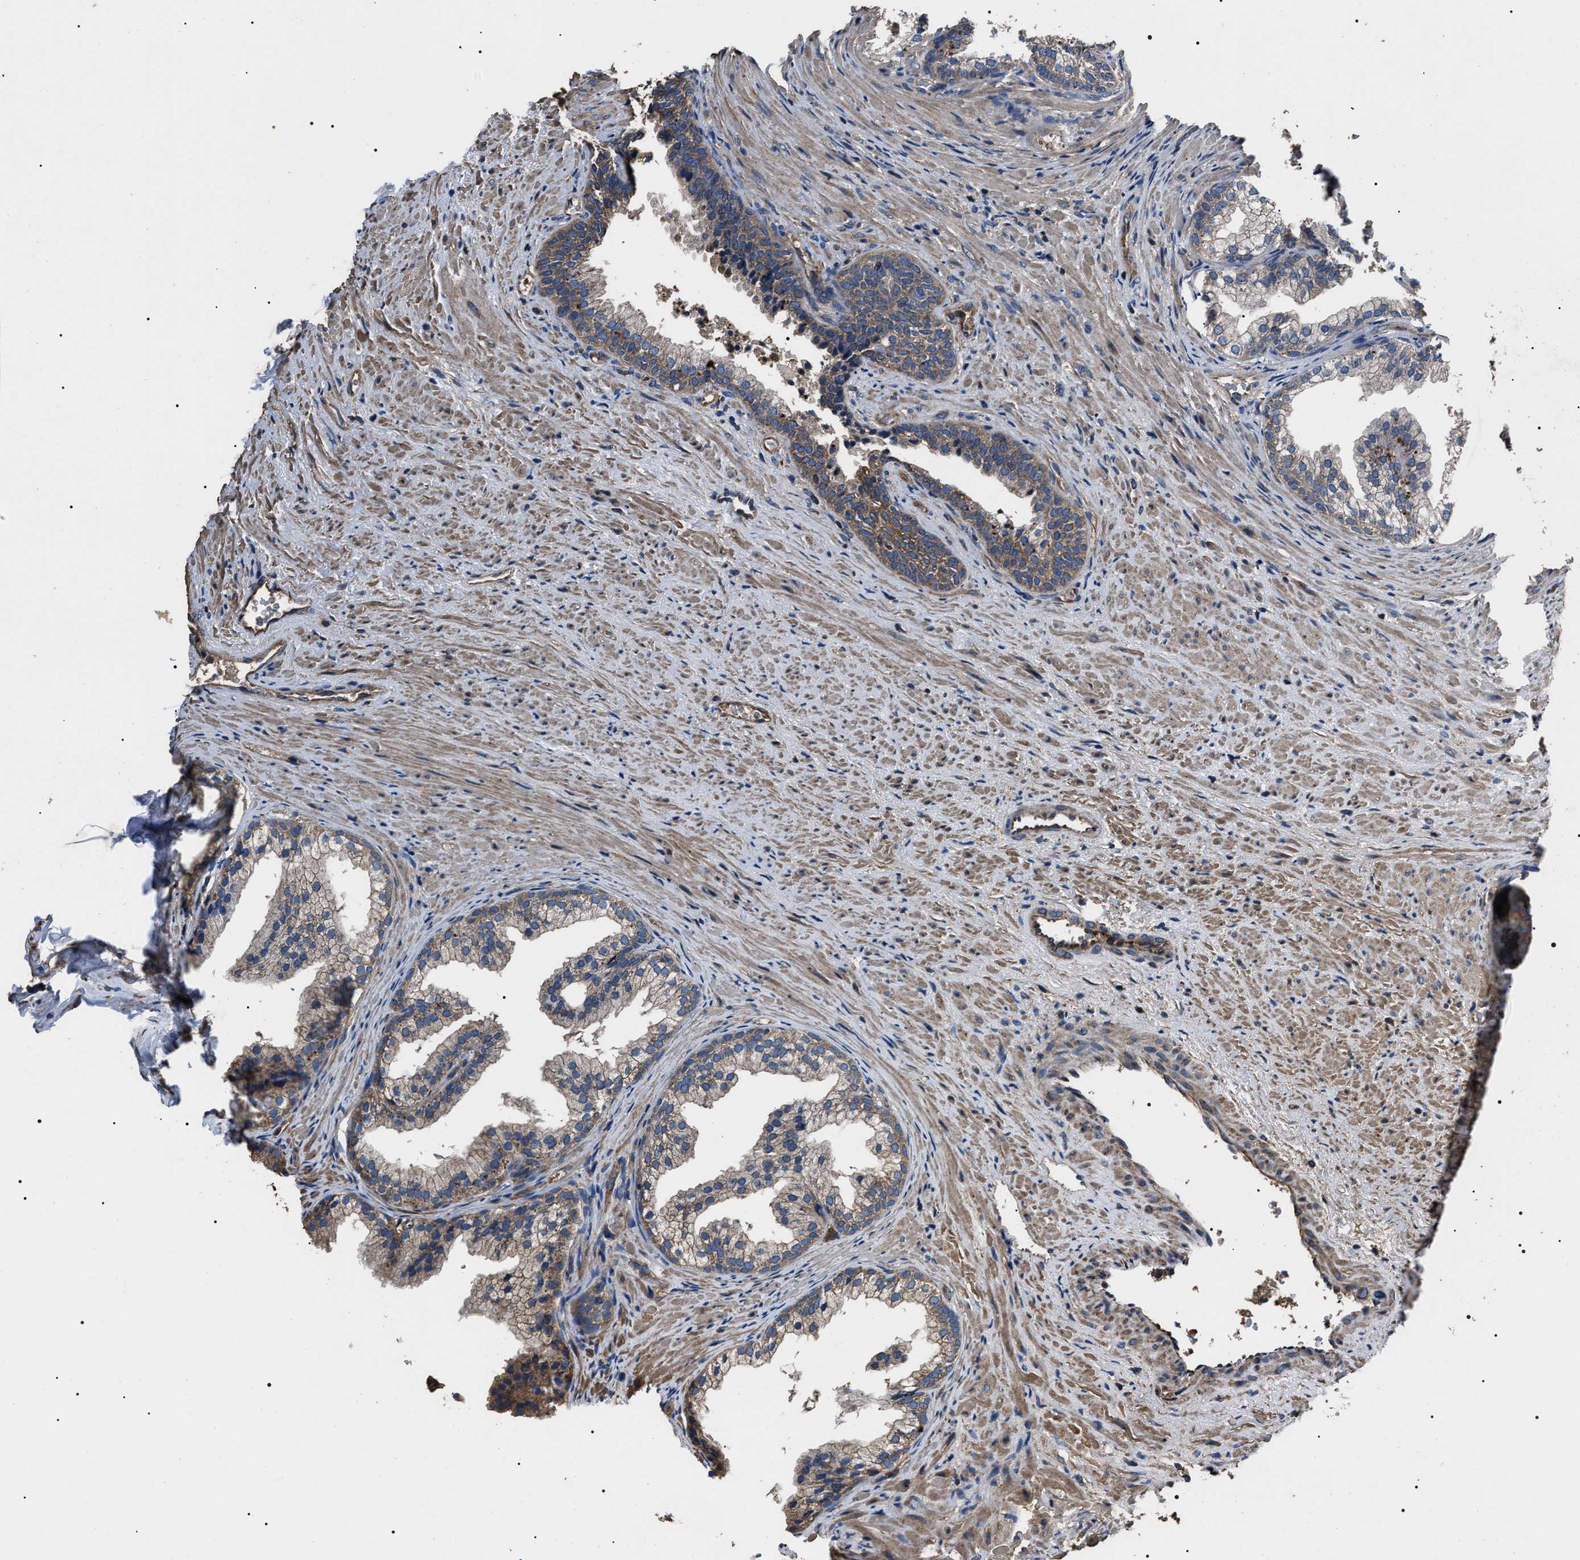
{"staining": {"intensity": "moderate", "quantity": "25%-75%", "location": "cytoplasmic/membranous"}, "tissue": "prostate", "cell_type": "Glandular cells", "image_type": "normal", "snomed": [{"axis": "morphology", "description": "Normal tissue, NOS"}, {"axis": "topography", "description": "Prostate"}], "caption": "DAB immunohistochemical staining of normal human prostate reveals moderate cytoplasmic/membranous protein staining in about 25%-75% of glandular cells. (Stains: DAB (3,3'-diaminobenzidine) in brown, nuclei in blue, Microscopy: brightfield microscopy at high magnification).", "gene": "HSCB", "patient": {"sex": "male", "age": 76}}